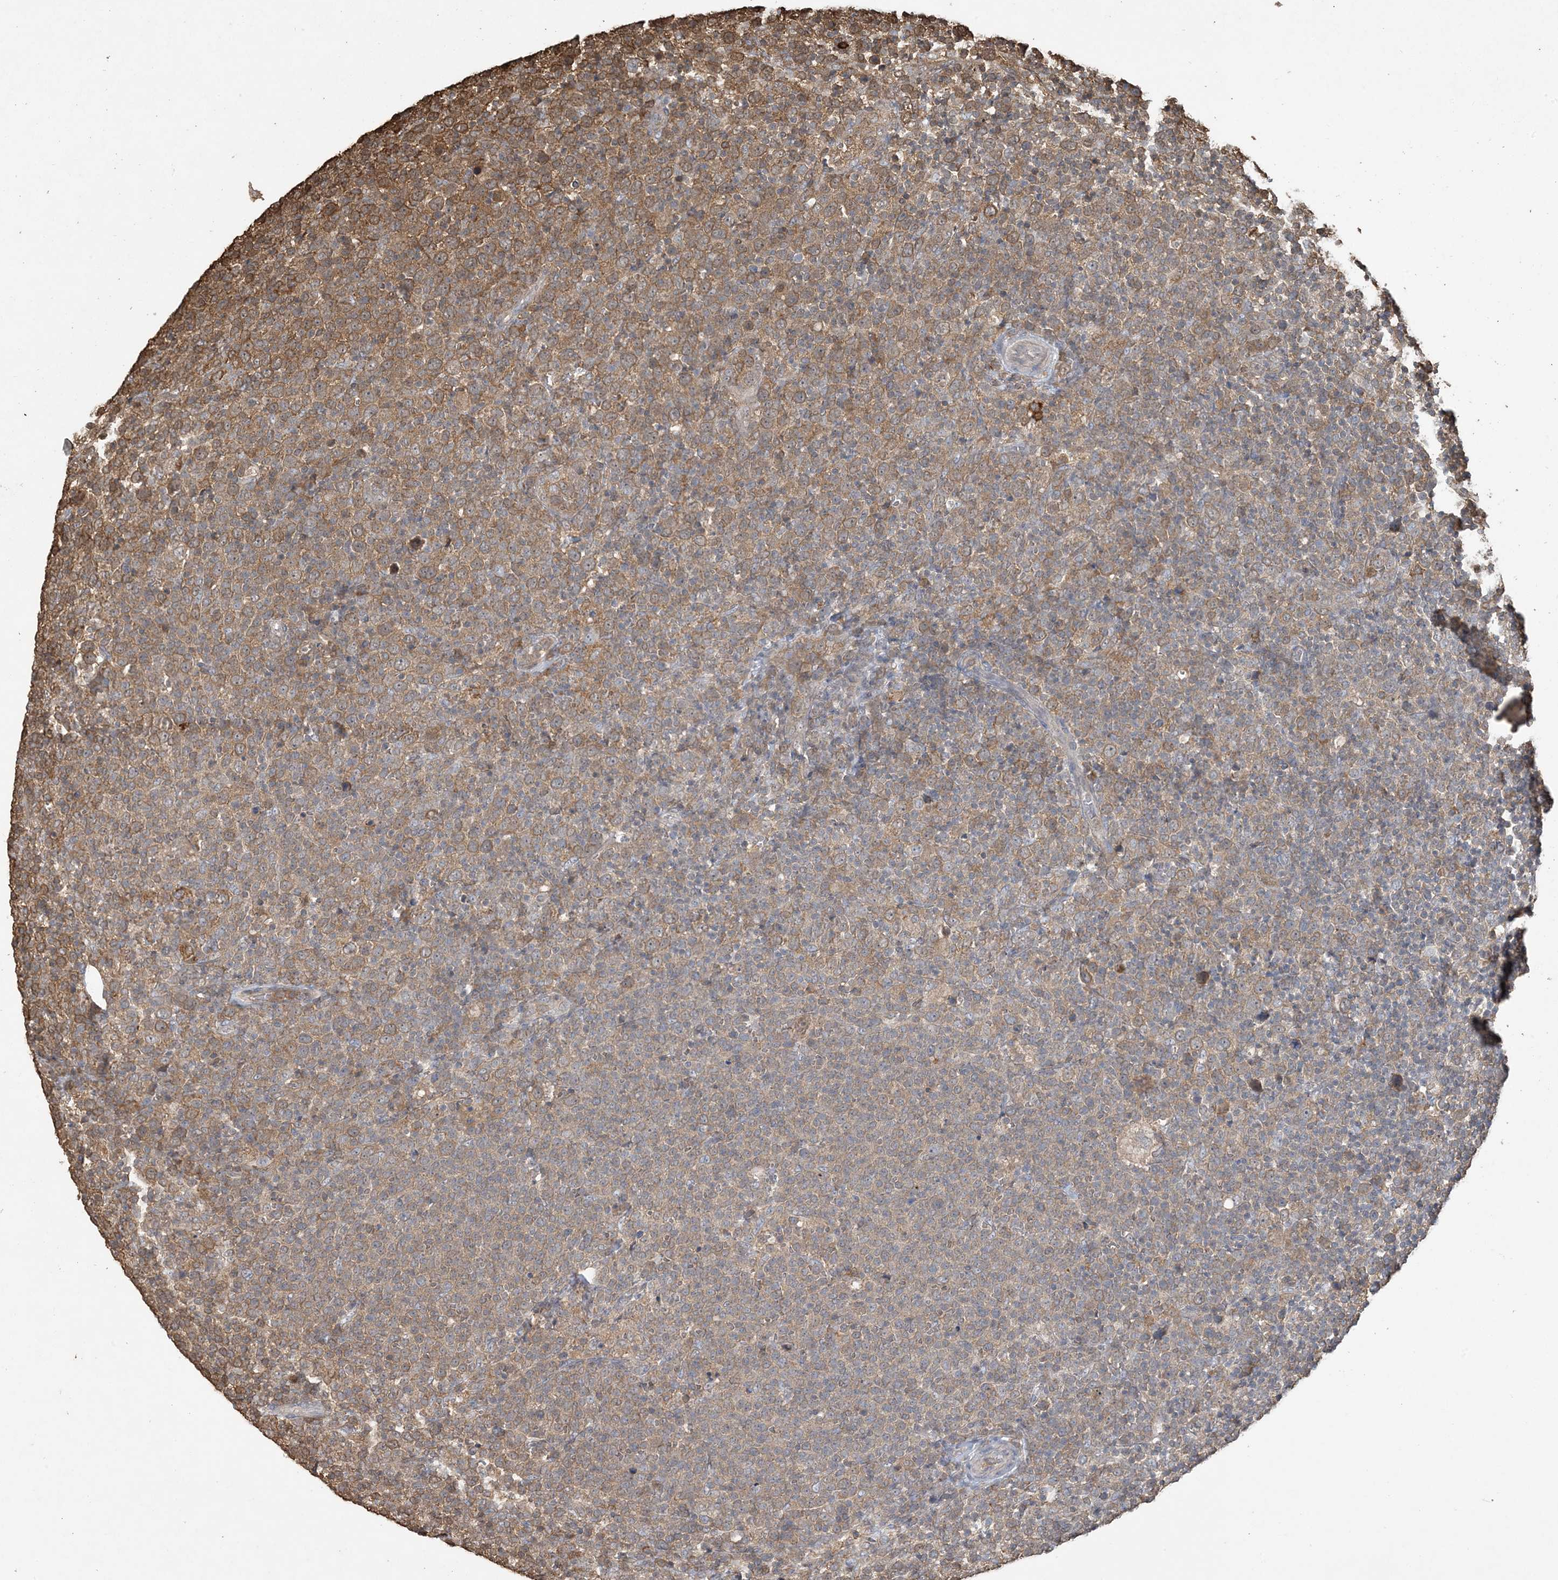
{"staining": {"intensity": "weak", "quantity": ">75%", "location": "cytoplasmic/membranous"}, "tissue": "lymphoma", "cell_type": "Tumor cells", "image_type": "cancer", "snomed": [{"axis": "morphology", "description": "Malignant lymphoma, non-Hodgkin's type, High grade"}, {"axis": "topography", "description": "Lymph node"}], "caption": "IHC of human lymphoma displays low levels of weak cytoplasmic/membranous staining in about >75% of tumor cells.", "gene": "TMSB4X", "patient": {"sex": "male", "age": 61}}